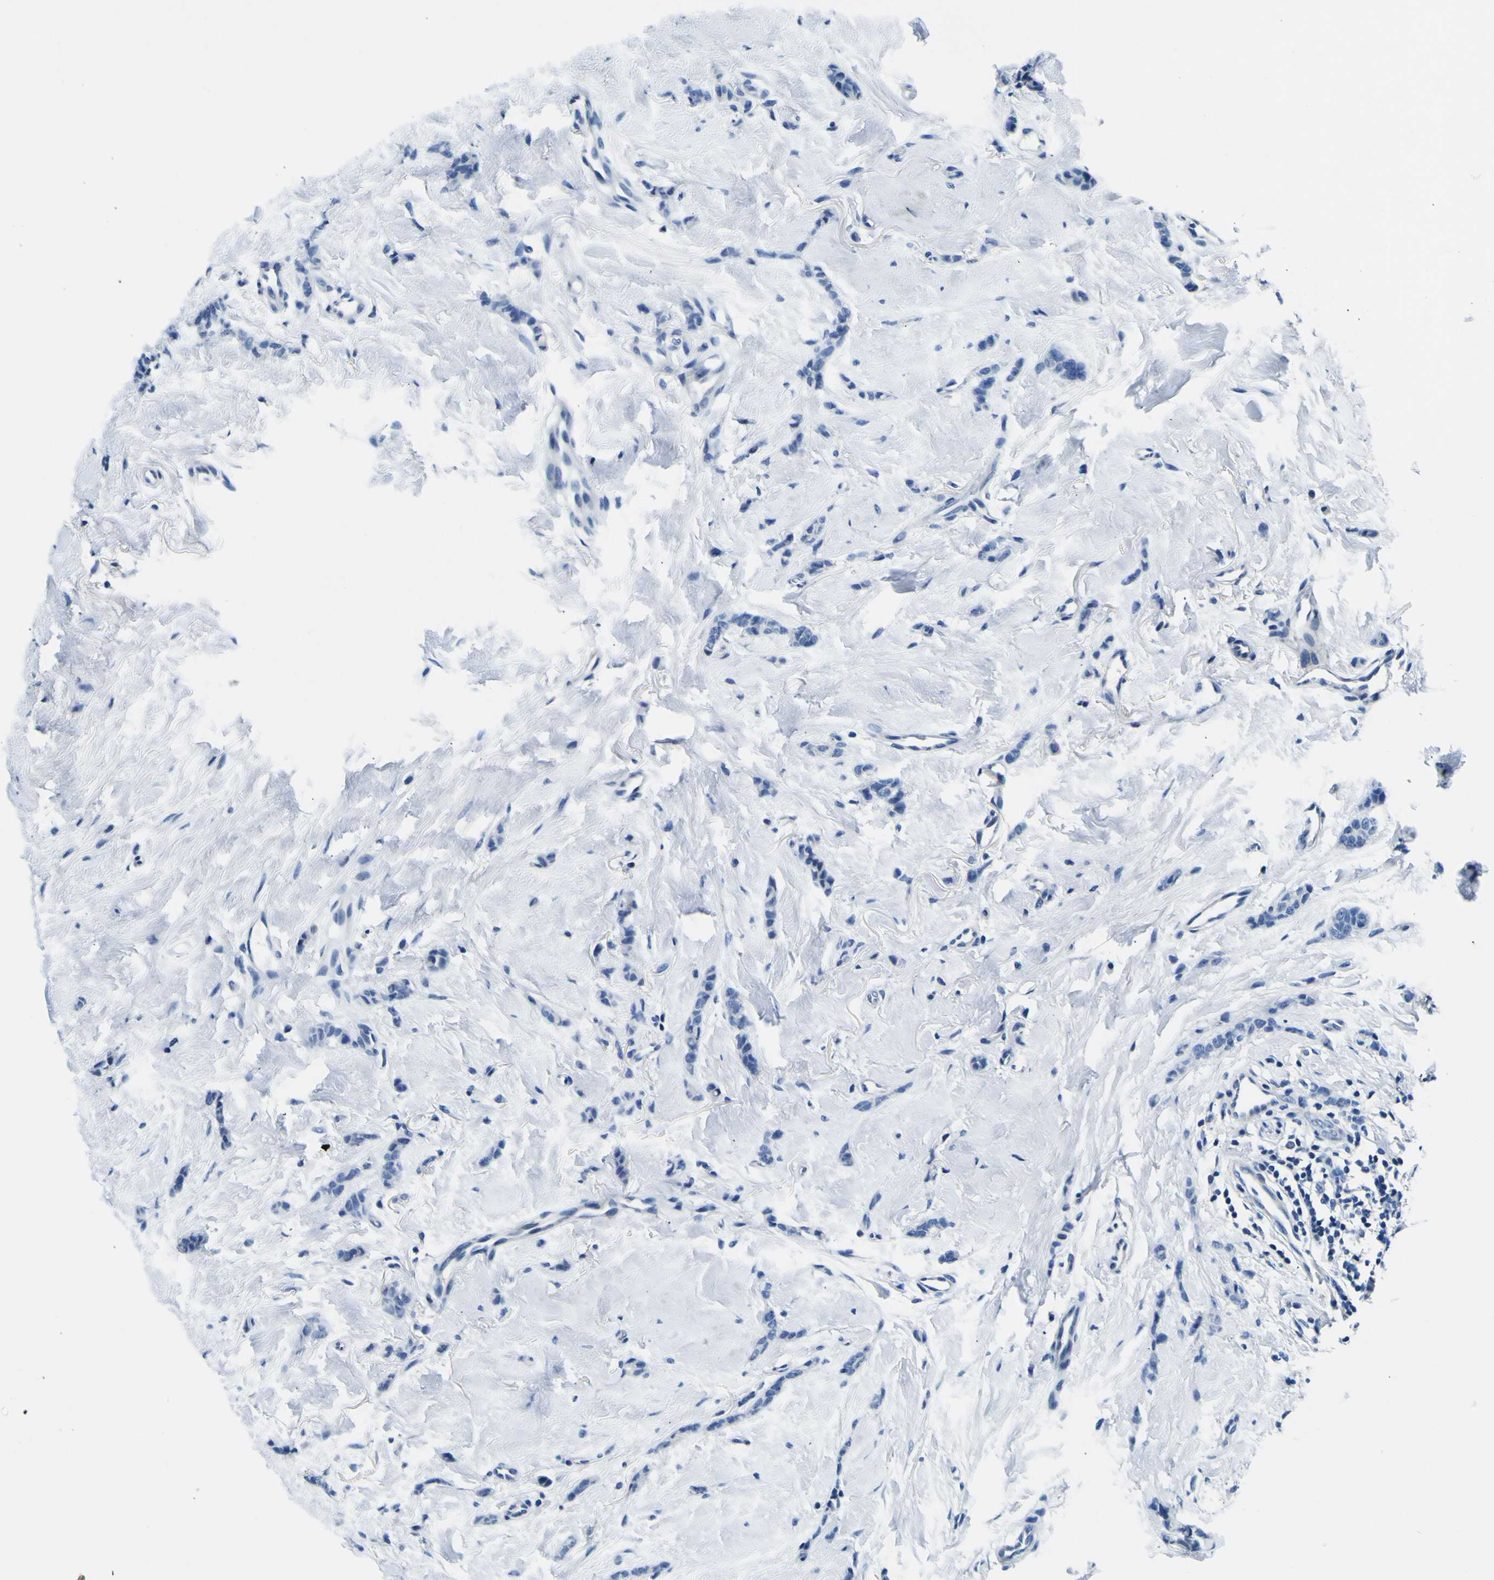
{"staining": {"intensity": "negative", "quantity": "none", "location": "none"}, "tissue": "breast cancer", "cell_type": "Tumor cells", "image_type": "cancer", "snomed": [{"axis": "morphology", "description": "Lobular carcinoma"}, {"axis": "topography", "description": "Skin"}, {"axis": "topography", "description": "Breast"}], "caption": "An image of human breast cancer is negative for staining in tumor cells. (DAB IHC with hematoxylin counter stain).", "gene": "ADGRA2", "patient": {"sex": "female", "age": 46}}